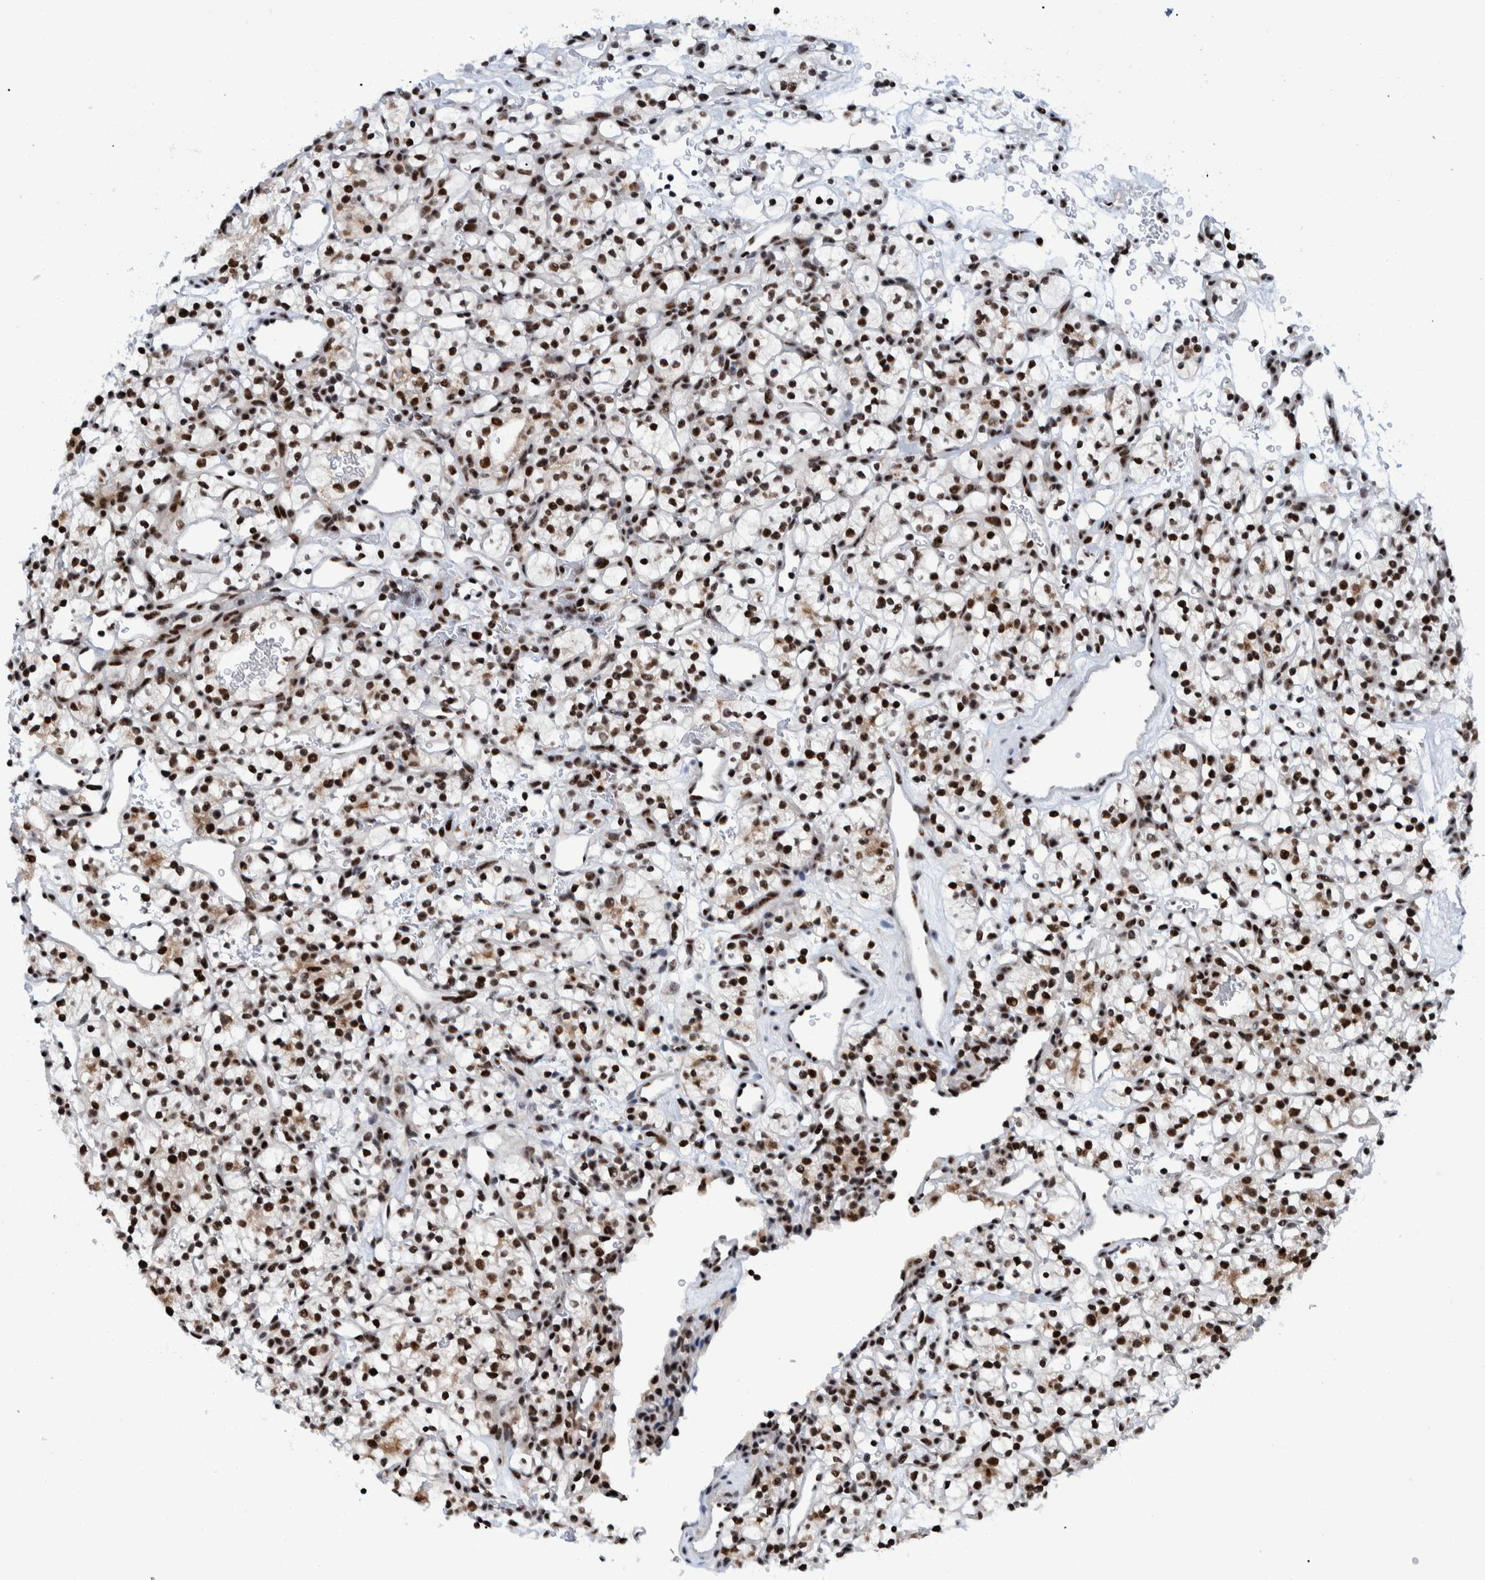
{"staining": {"intensity": "strong", "quantity": ">75%", "location": "nuclear"}, "tissue": "renal cancer", "cell_type": "Tumor cells", "image_type": "cancer", "snomed": [{"axis": "morphology", "description": "Adenocarcinoma, NOS"}, {"axis": "topography", "description": "Kidney"}], "caption": "Human renal cancer (adenocarcinoma) stained with a protein marker shows strong staining in tumor cells.", "gene": "EFTUD2", "patient": {"sex": "female", "age": 57}}